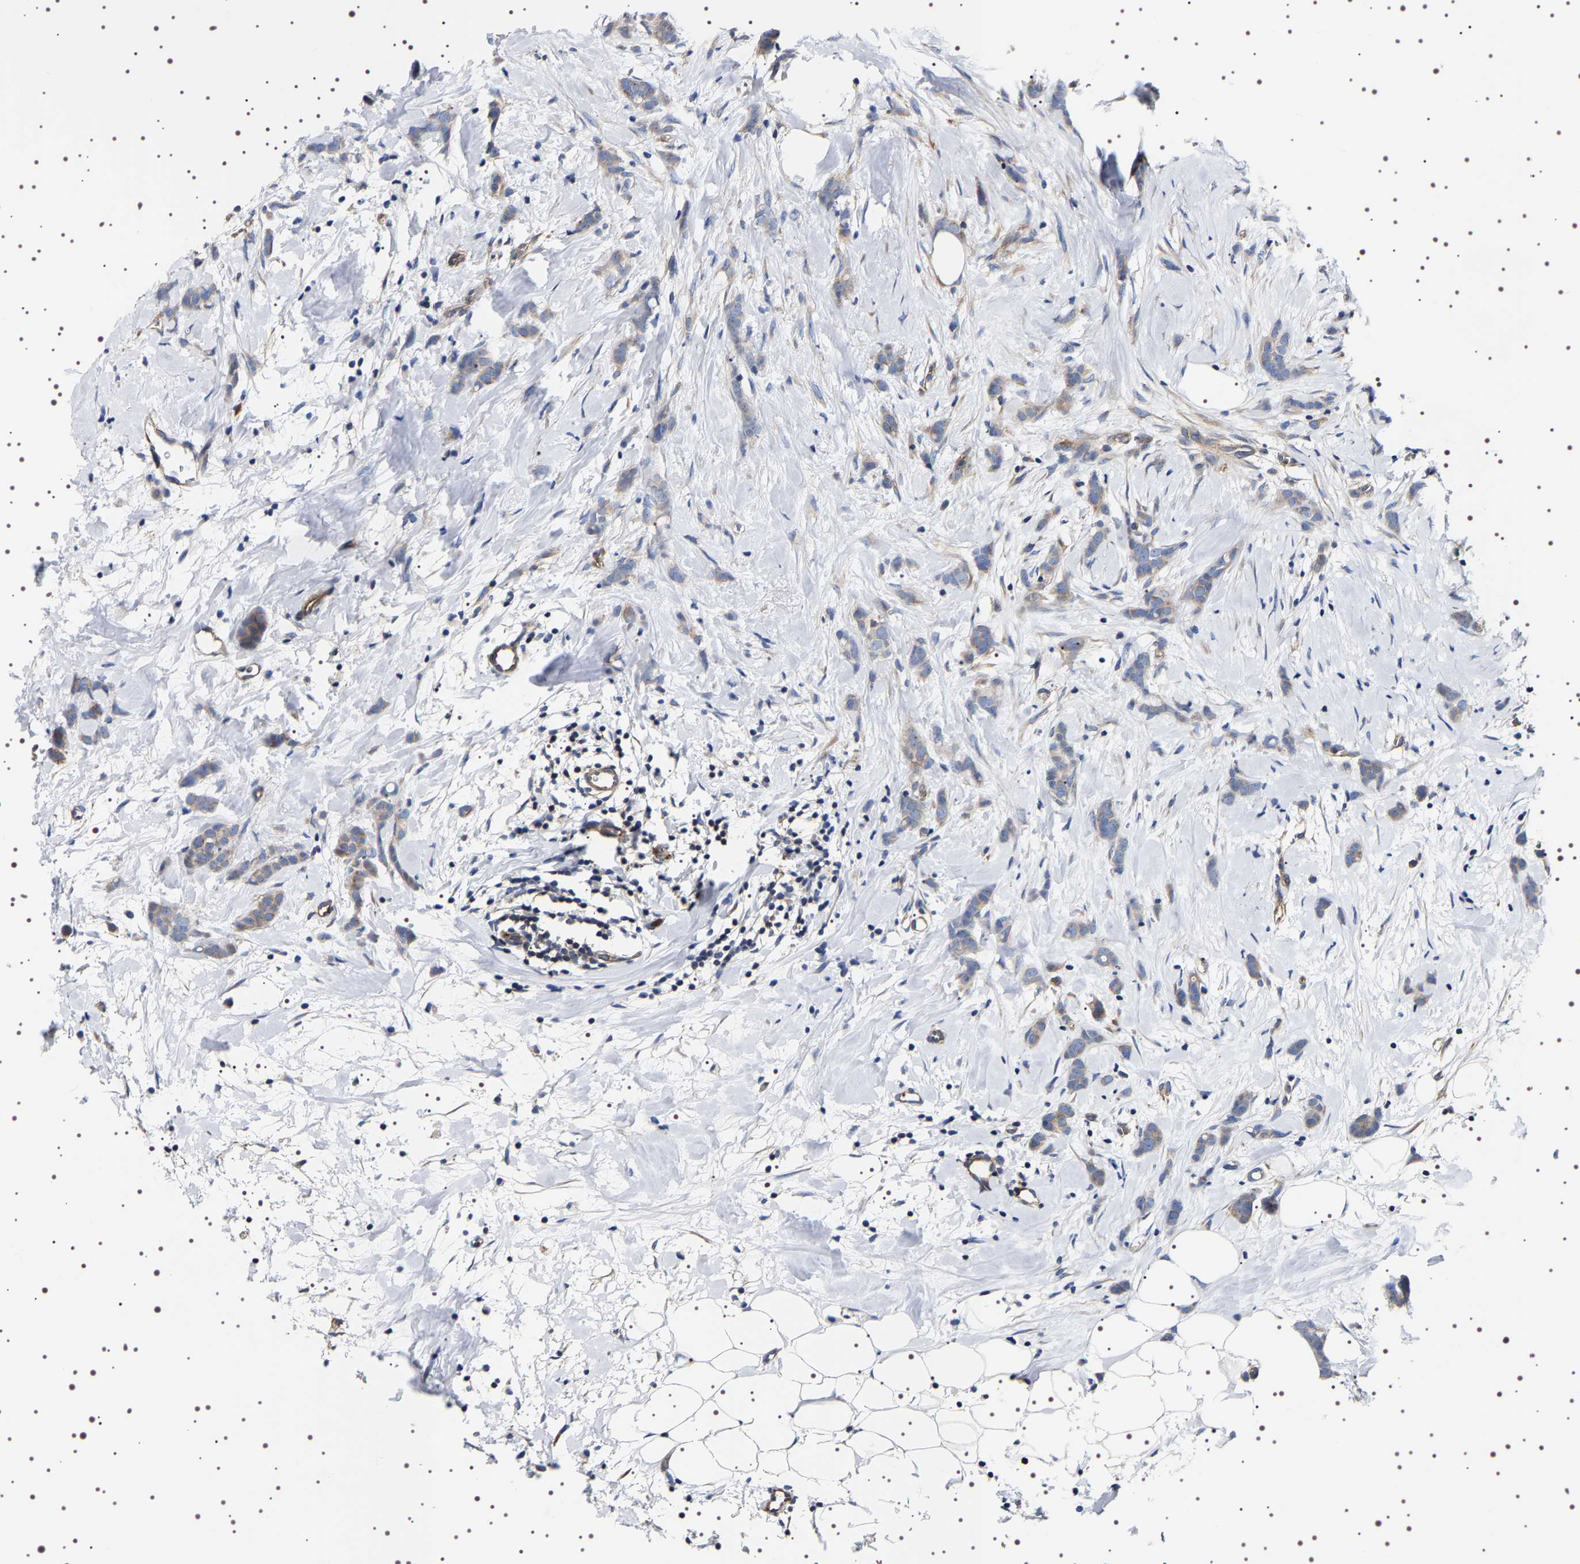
{"staining": {"intensity": "moderate", "quantity": "<25%", "location": "cytoplasmic/membranous"}, "tissue": "breast cancer", "cell_type": "Tumor cells", "image_type": "cancer", "snomed": [{"axis": "morphology", "description": "Lobular carcinoma, in situ"}, {"axis": "morphology", "description": "Lobular carcinoma"}, {"axis": "topography", "description": "Breast"}], "caption": "There is low levels of moderate cytoplasmic/membranous staining in tumor cells of breast cancer (lobular carcinoma), as demonstrated by immunohistochemical staining (brown color).", "gene": "SQLE", "patient": {"sex": "female", "age": 41}}